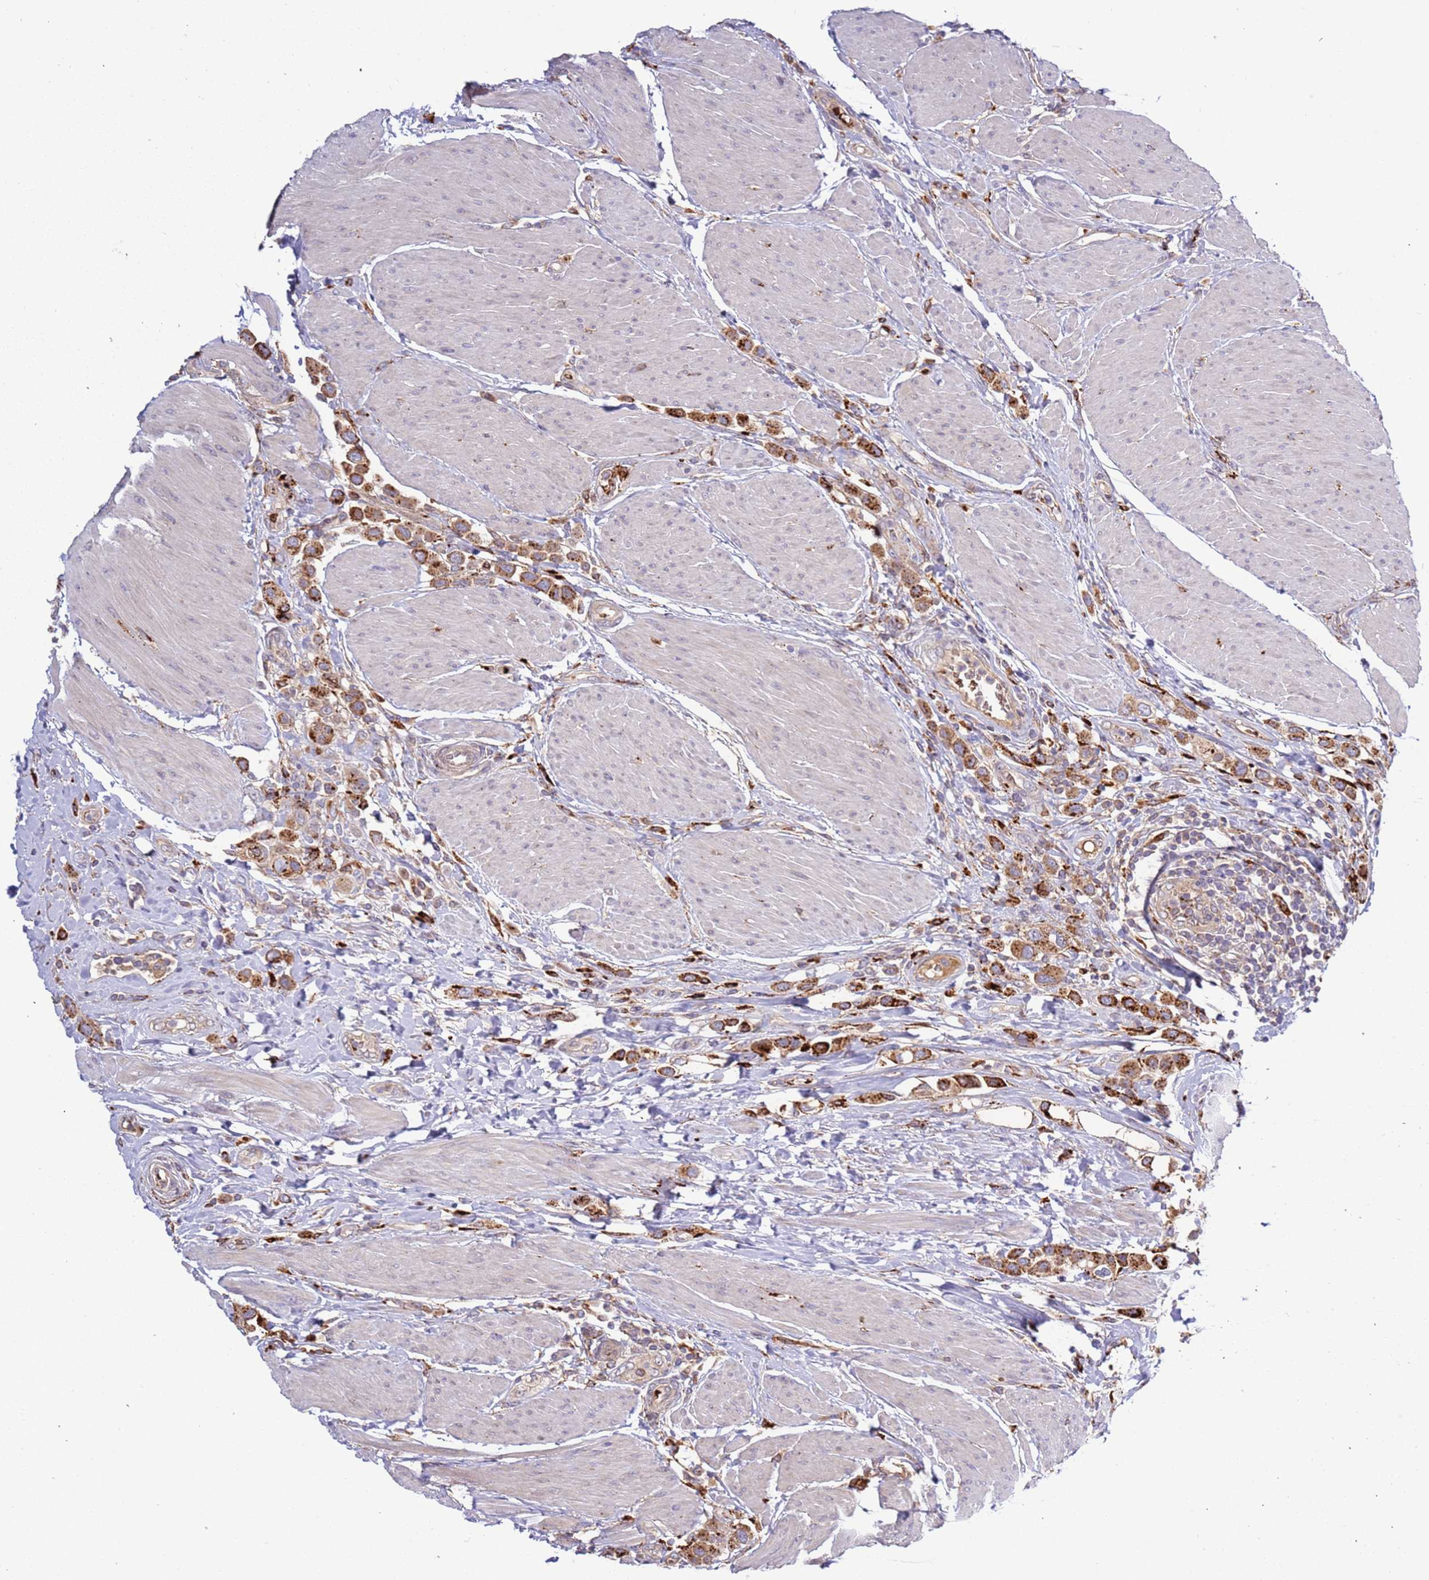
{"staining": {"intensity": "strong", "quantity": ">75%", "location": "cytoplasmic/membranous"}, "tissue": "urothelial cancer", "cell_type": "Tumor cells", "image_type": "cancer", "snomed": [{"axis": "morphology", "description": "Urothelial carcinoma, High grade"}, {"axis": "topography", "description": "Urinary bladder"}], "caption": "Immunohistochemistry (IHC) photomicrograph of human urothelial carcinoma (high-grade) stained for a protein (brown), which reveals high levels of strong cytoplasmic/membranous expression in about >75% of tumor cells.", "gene": "VPS36", "patient": {"sex": "male", "age": 50}}